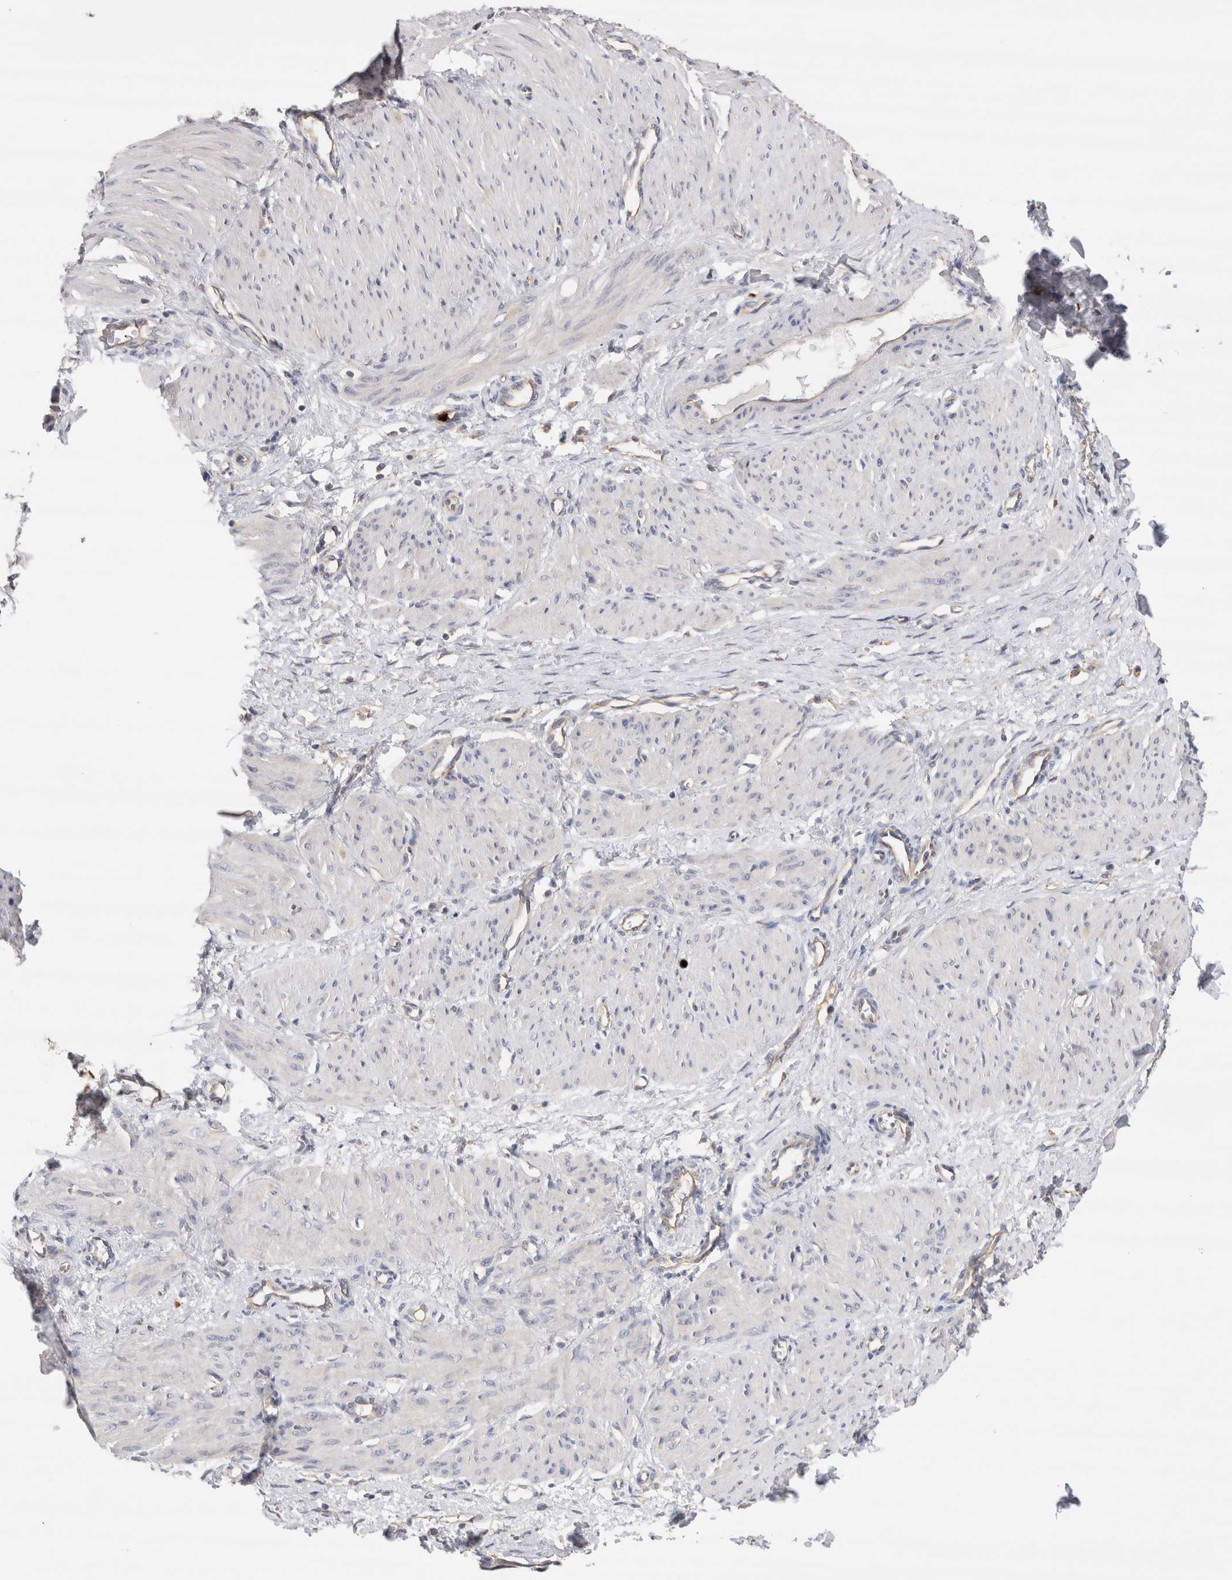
{"staining": {"intensity": "negative", "quantity": "none", "location": "none"}, "tissue": "smooth muscle", "cell_type": "Smooth muscle cells", "image_type": "normal", "snomed": [{"axis": "morphology", "description": "Normal tissue, NOS"}, {"axis": "topography", "description": "Endometrium"}], "caption": "DAB immunohistochemical staining of unremarkable smooth muscle exhibits no significant staining in smooth muscle cells. (DAB IHC with hematoxylin counter stain).", "gene": "NXT2", "patient": {"sex": "female", "age": 33}}